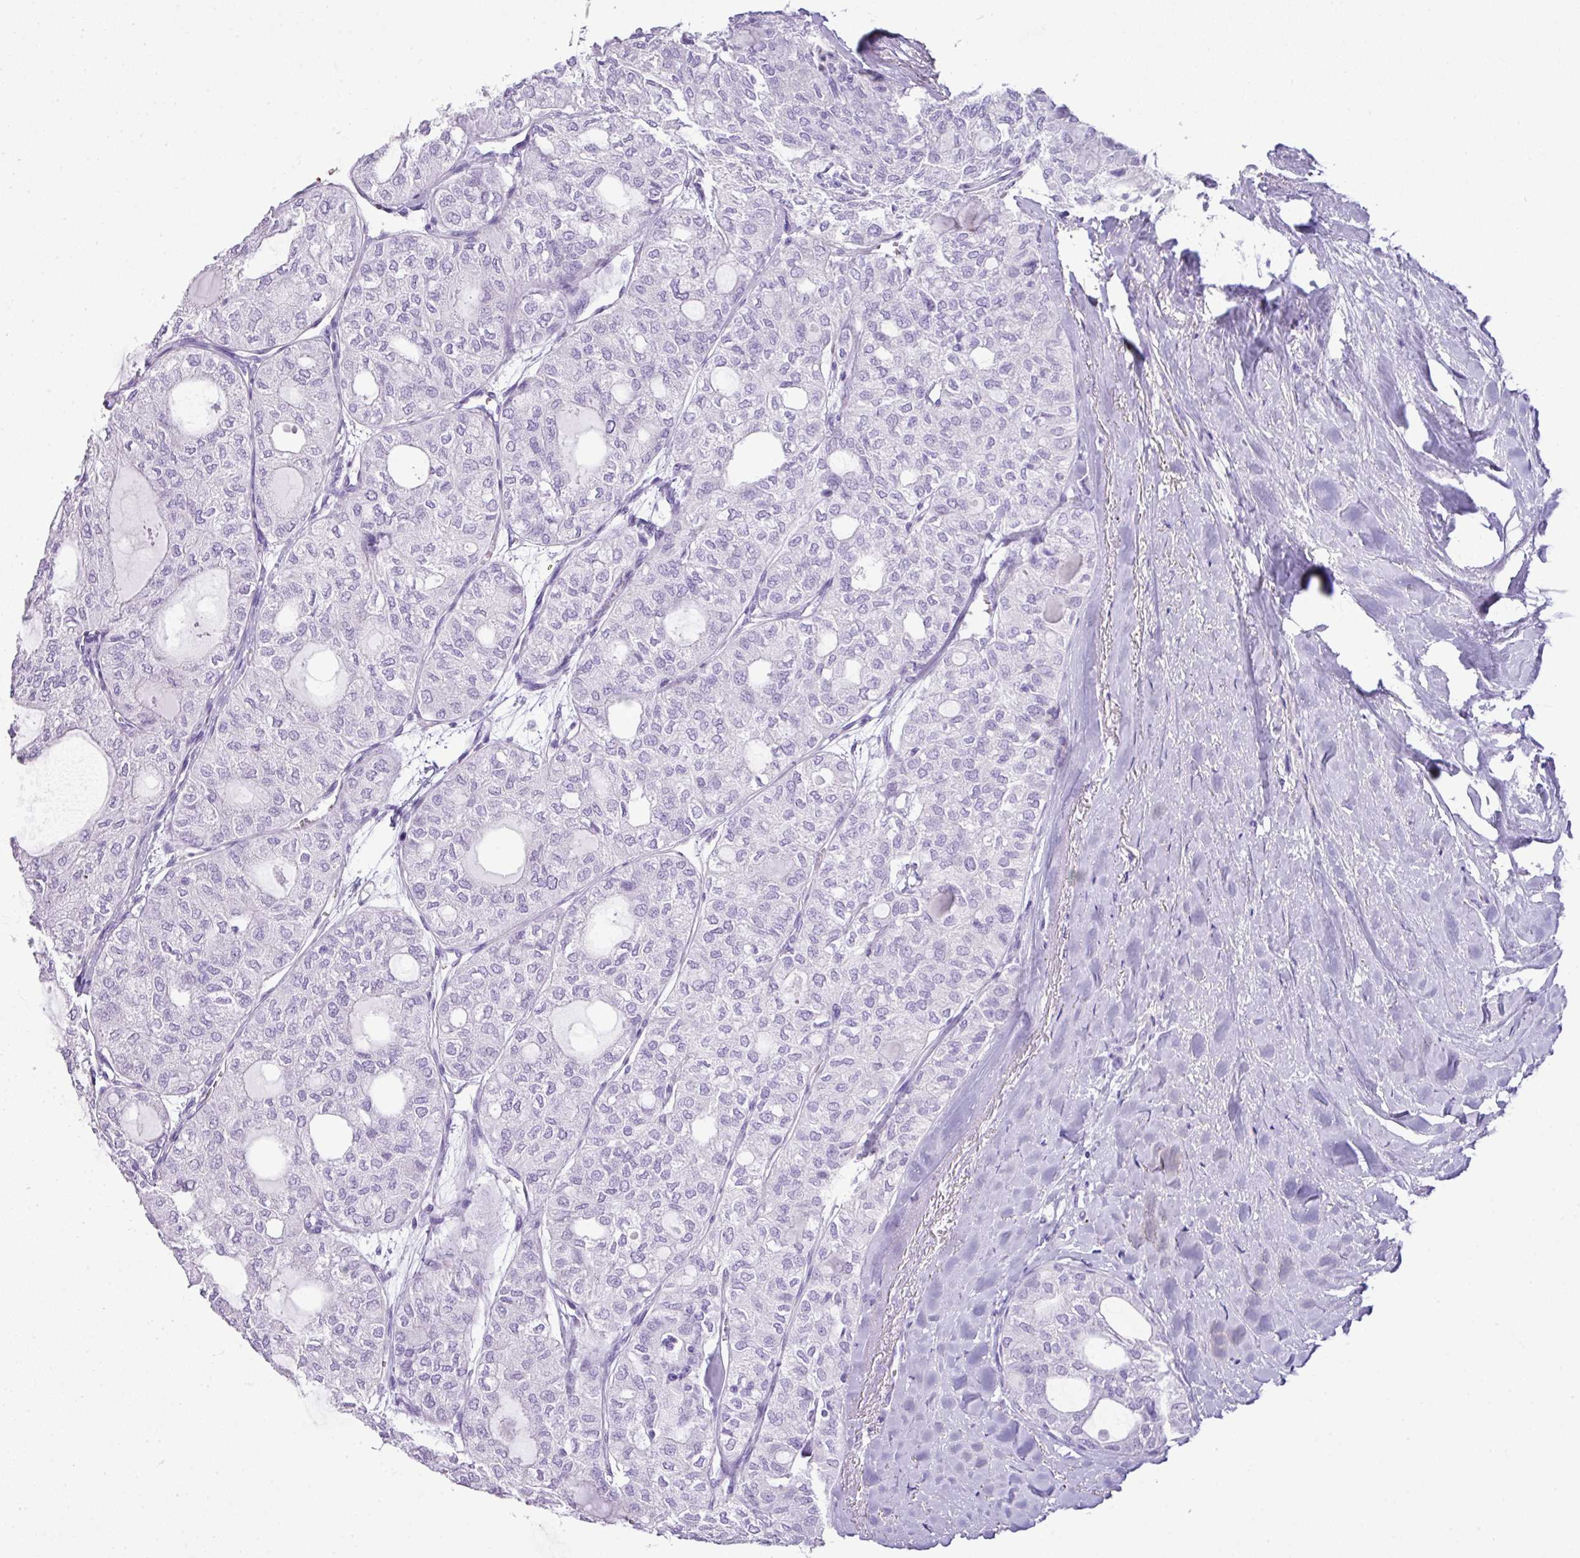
{"staining": {"intensity": "negative", "quantity": "none", "location": "none"}, "tissue": "thyroid cancer", "cell_type": "Tumor cells", "image_type": "cancer", "snomed": [{"axis": "morphology", "description": "Follicular adenoma carcinoma, NOS"}, {"axis": "topography", "description": "Thyroid gland"}], "caption": "Image shows no protein staining in tumor cells of follicular adenoma carcinoma (thyroid) tissue. (DAB immunohistochemistry (IHC) with hematoxylin counter stain).", "gene": "TNP1", "patient": {"sex": "male", "age": 75}}